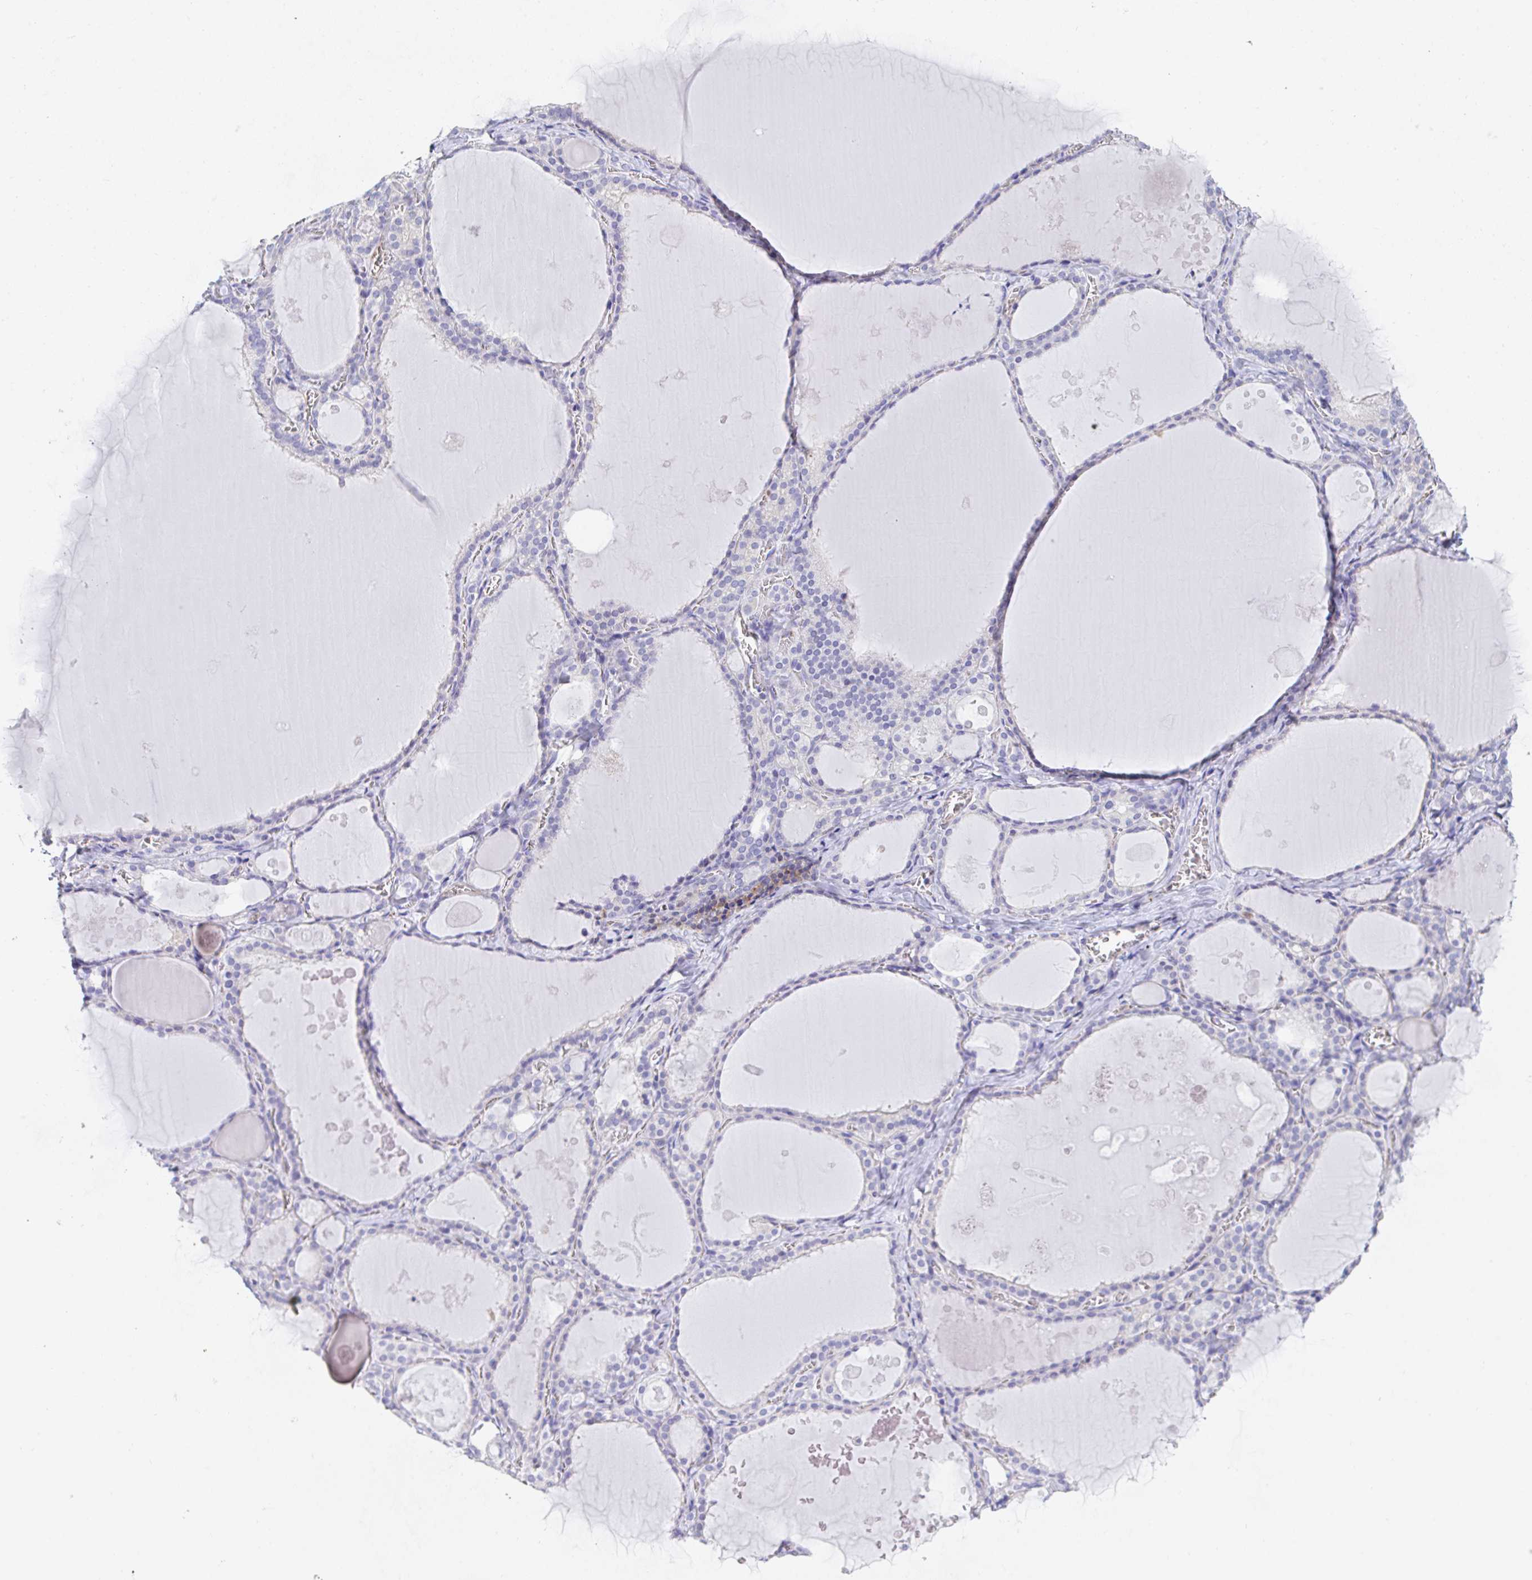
{"staining": {"intensity": "negative", "quantity": "none", "location": "none"}, "tissue": "thyroid gland", "cell_type": "Glandular cells", "image_type": "normal", "snomed": [{"axis": "morphology", "description": "Normal tissue, NOS"}, {"axis": "topography", "description": "Thyroid gland"}], "caption": "High power microscopy photomicrograph of an immunohistochemistry photomicrograph of unremarkable thyroid gland, revealing no significant staining in glandular cells.", "gene": "TNFAIP8", "patient": {"sex": "male", "age": 56}}